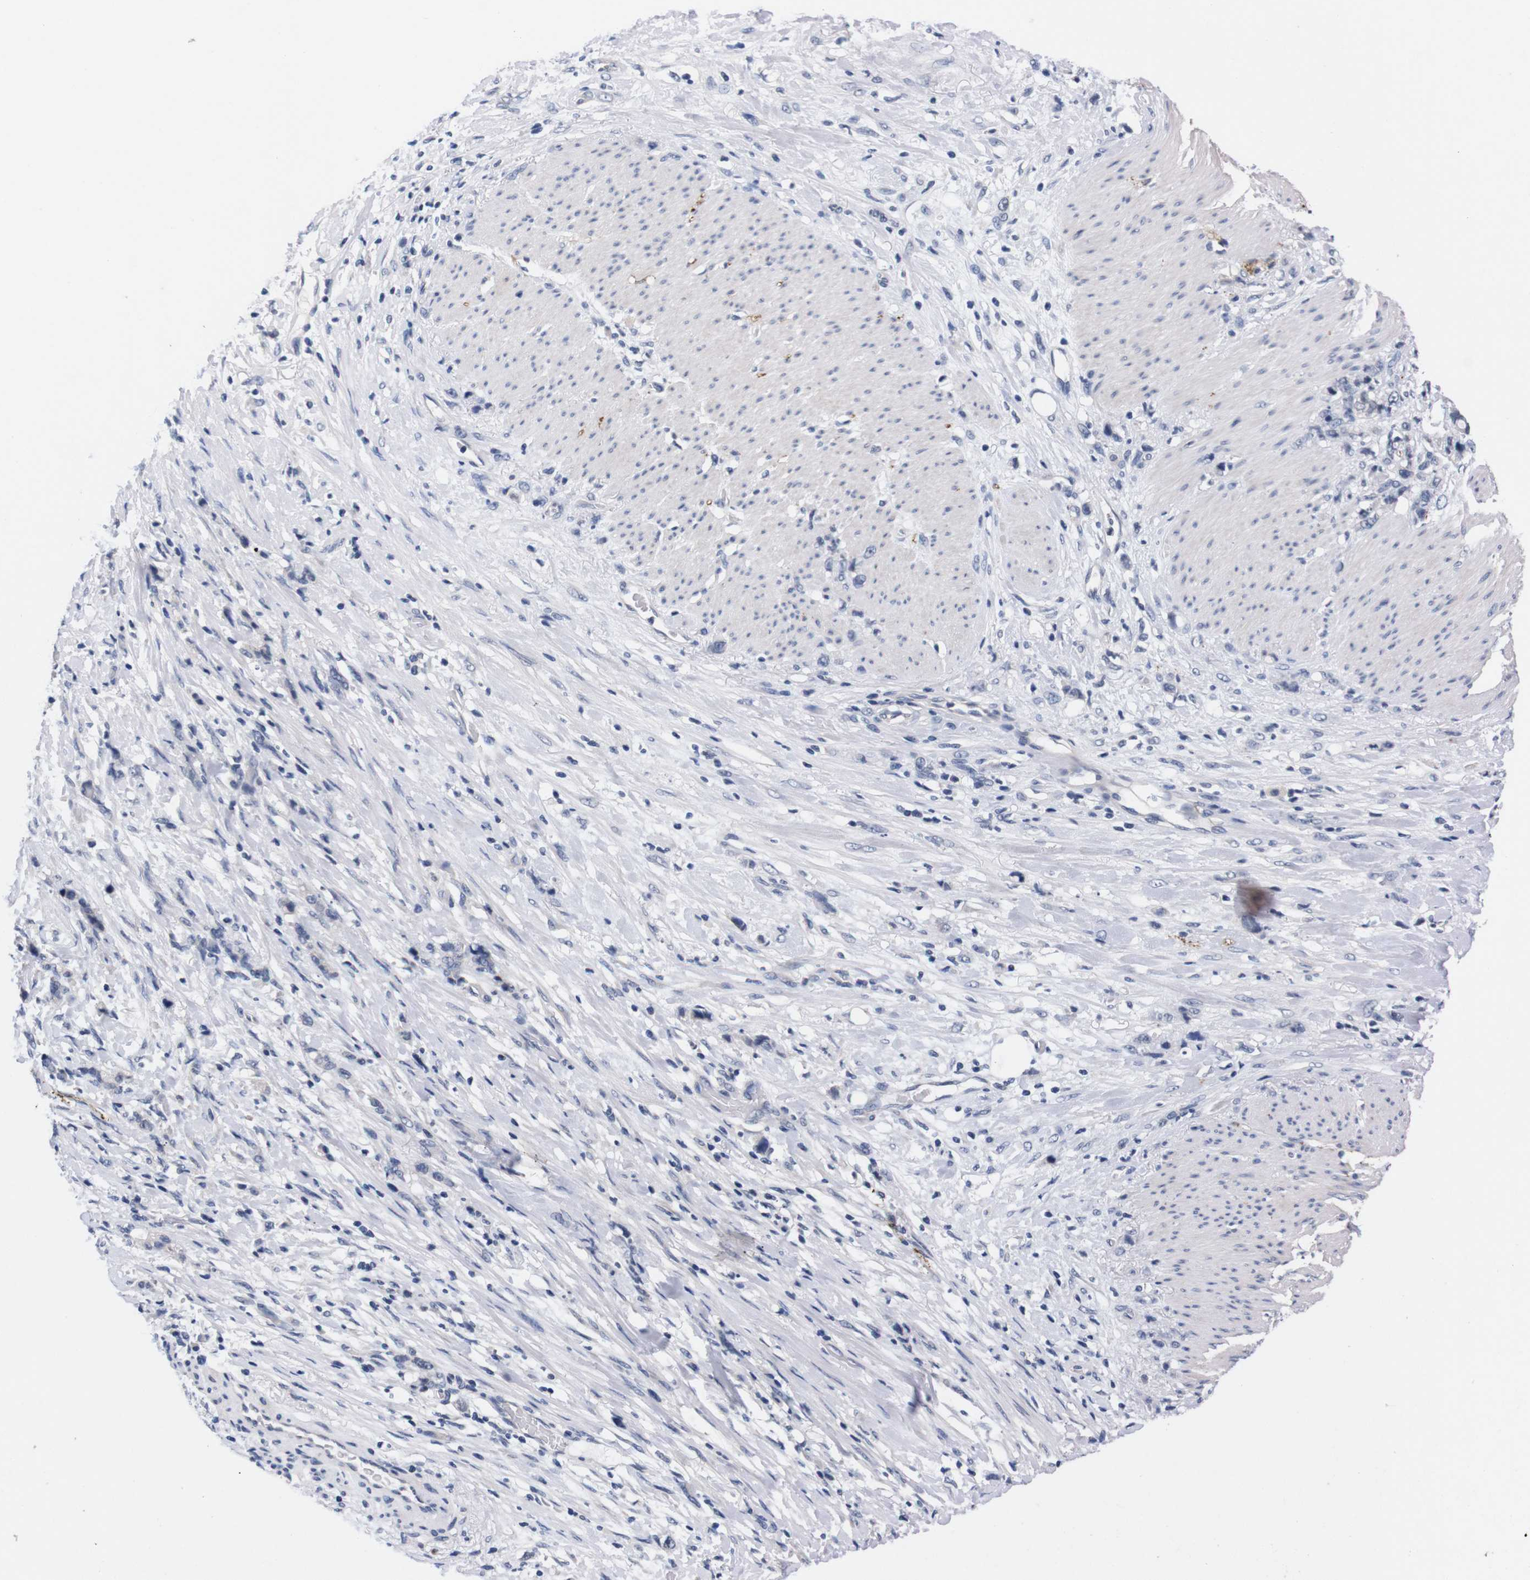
{"staining": {"intensity": "negative", "quantity": "none", "location": "none"}, "tissue": "stomach cancer", "cell_type": "Tumor cells", "image_type": "cancer", "snomed": [{"axis": "morphology", "description": "Adenocarcinoma, NOS"}, {"axis": "topography", "description": "Stomach, lower"}], "caption": "High magnification brightfield microscopy of stomach adenocarcinoma stained with DAB (3,3'-diaminobenzidine) (brown) and counterstained with hematoxylin (blue): tumor cells show no significant expression. (DAB immunohistochemistry, high magnification).", "gene": "TNFRSF21", "patient": {"sex": "male", "age": 88}}